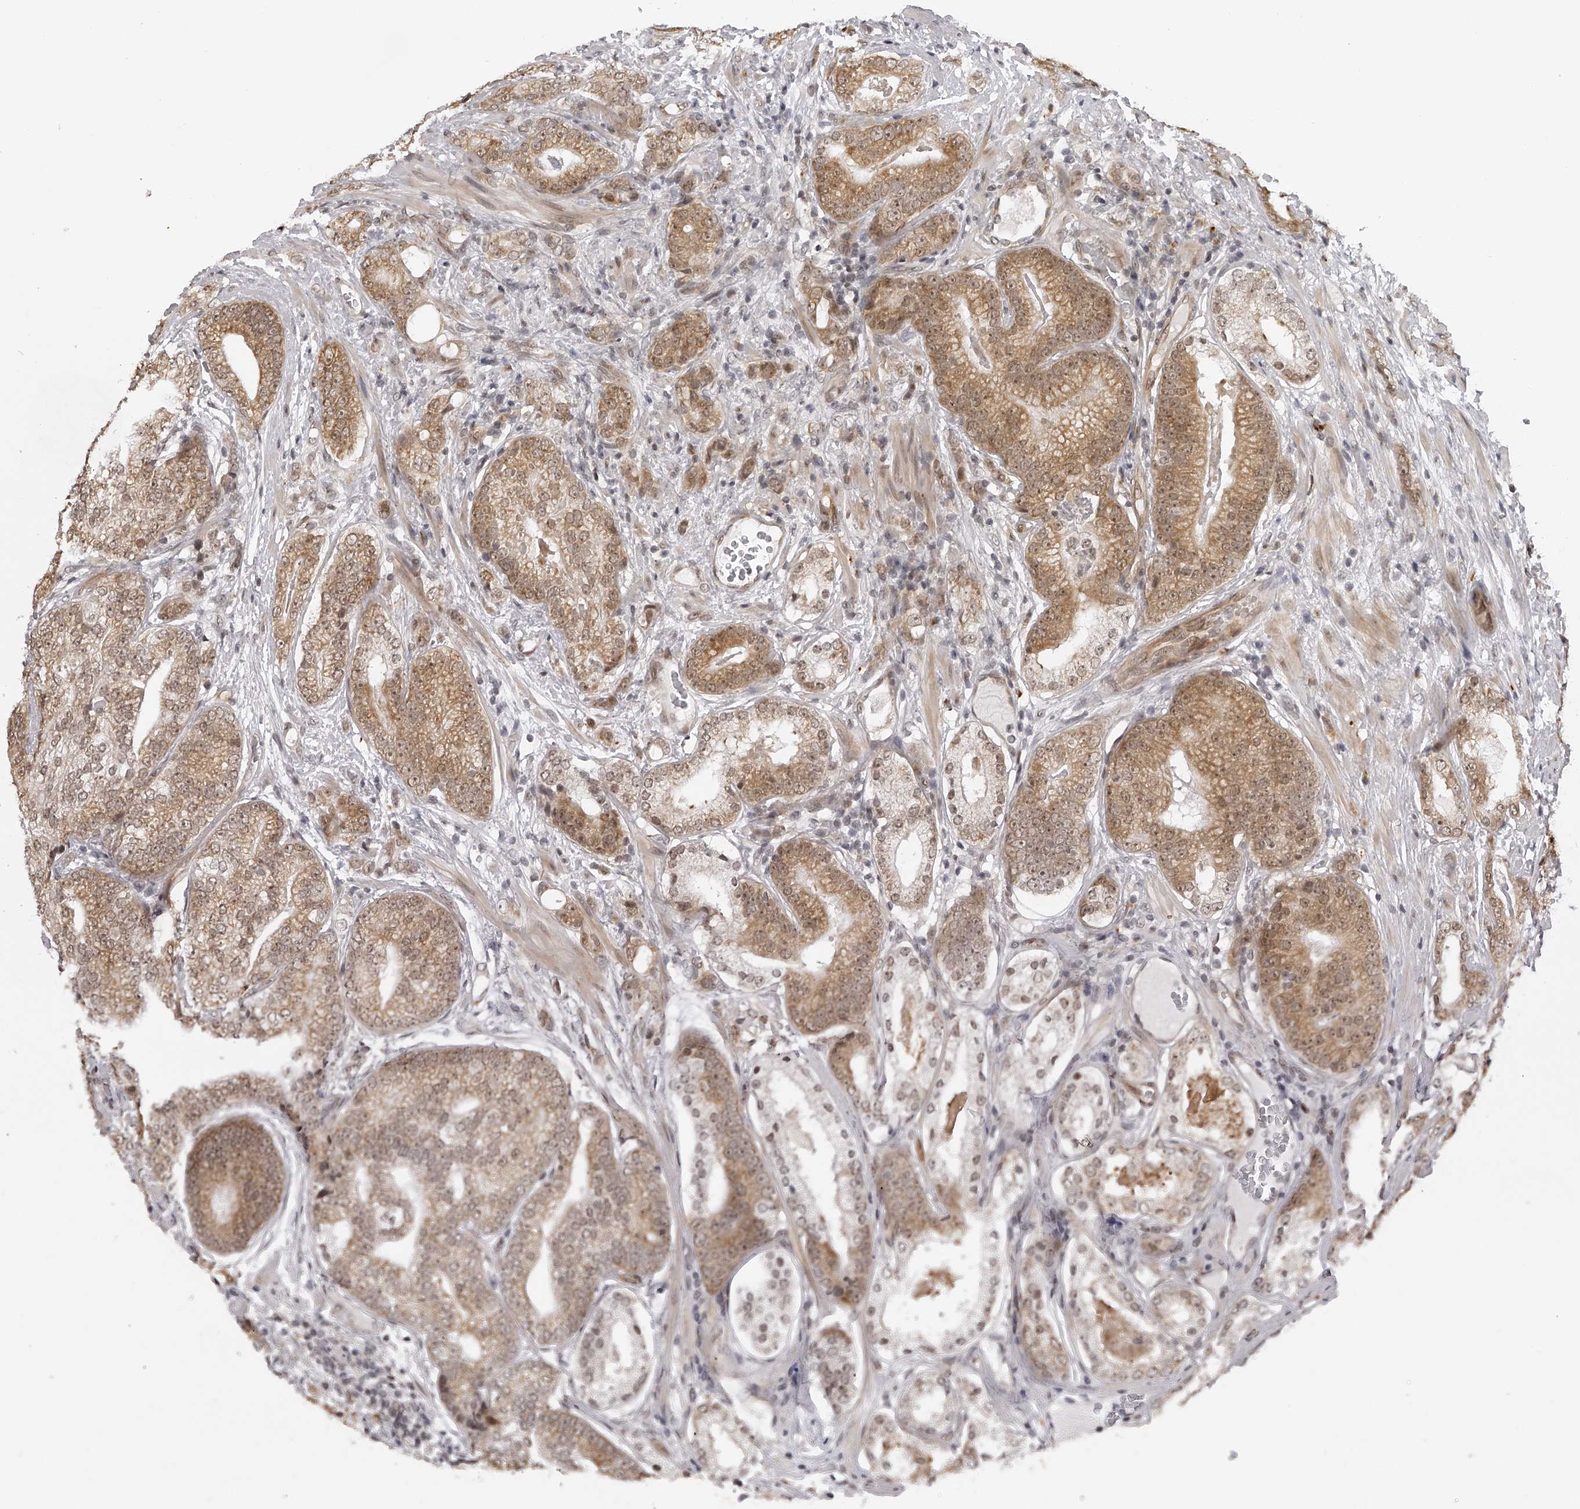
{"staining": {"intensity": "moderate", "quantity": ">75%", "location": "cytoplasmic/membranous,nuclear"}, "tissue": "prostate cancer", "cell_type": "Tumor cells", "image_type": "cancer", "snomed": [{"axis": "morphology", "description": "Adenocarcinoma, High grade"}, {"axis": "topography", "description": "Prostate"}], "caption": "Protein analysis of prostate cancer tissue shows moderate cytoplasmic/membranous and nuclear positivity in approximately >75% of tumor cells.", "gene": "ODF2L", "patient": {"sex": "male", "age": 57}}